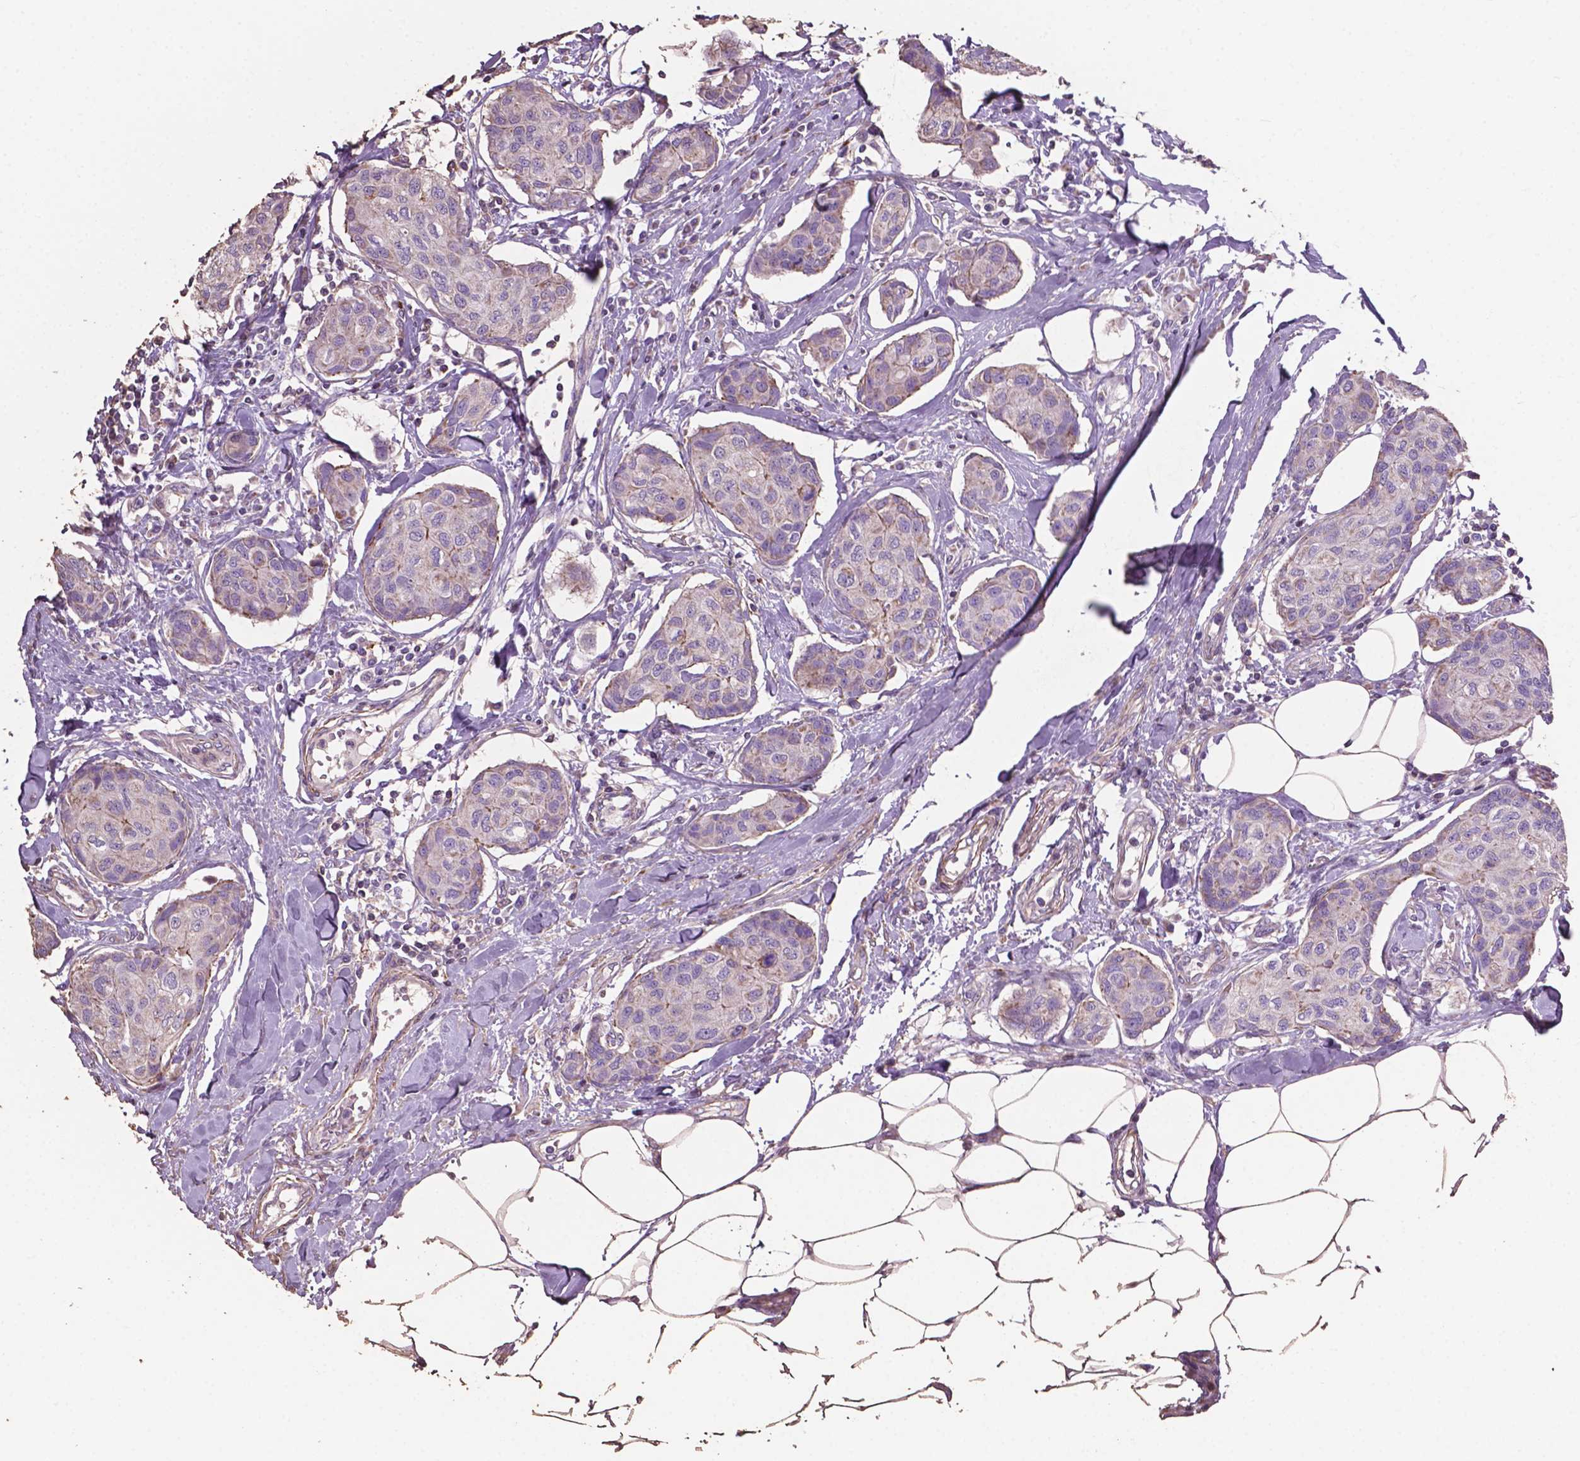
{"staining": {"intensity": "negative", "quantity": "none", "location": "none"}, "tissue": "breast cancer", "cell_type": "Tumor cells", "image_type": "cancer", "snomed": [{"axis": "morphology", "description": "Duct carcinoma"}, {"axis": "topography", "description": "Breast"}], "caption": "Tumor cells are negative for protein expression in human breast invasive ductal carcinoma. Brightfield microscopy of immunohistochemistry stained with DAB (3,3'-diaminobenzidine) (brown) and hematoxylin (blue), captured at high magnification.", "gene": "COMMD4", "patient": {"sex": "female", "age": 80}}